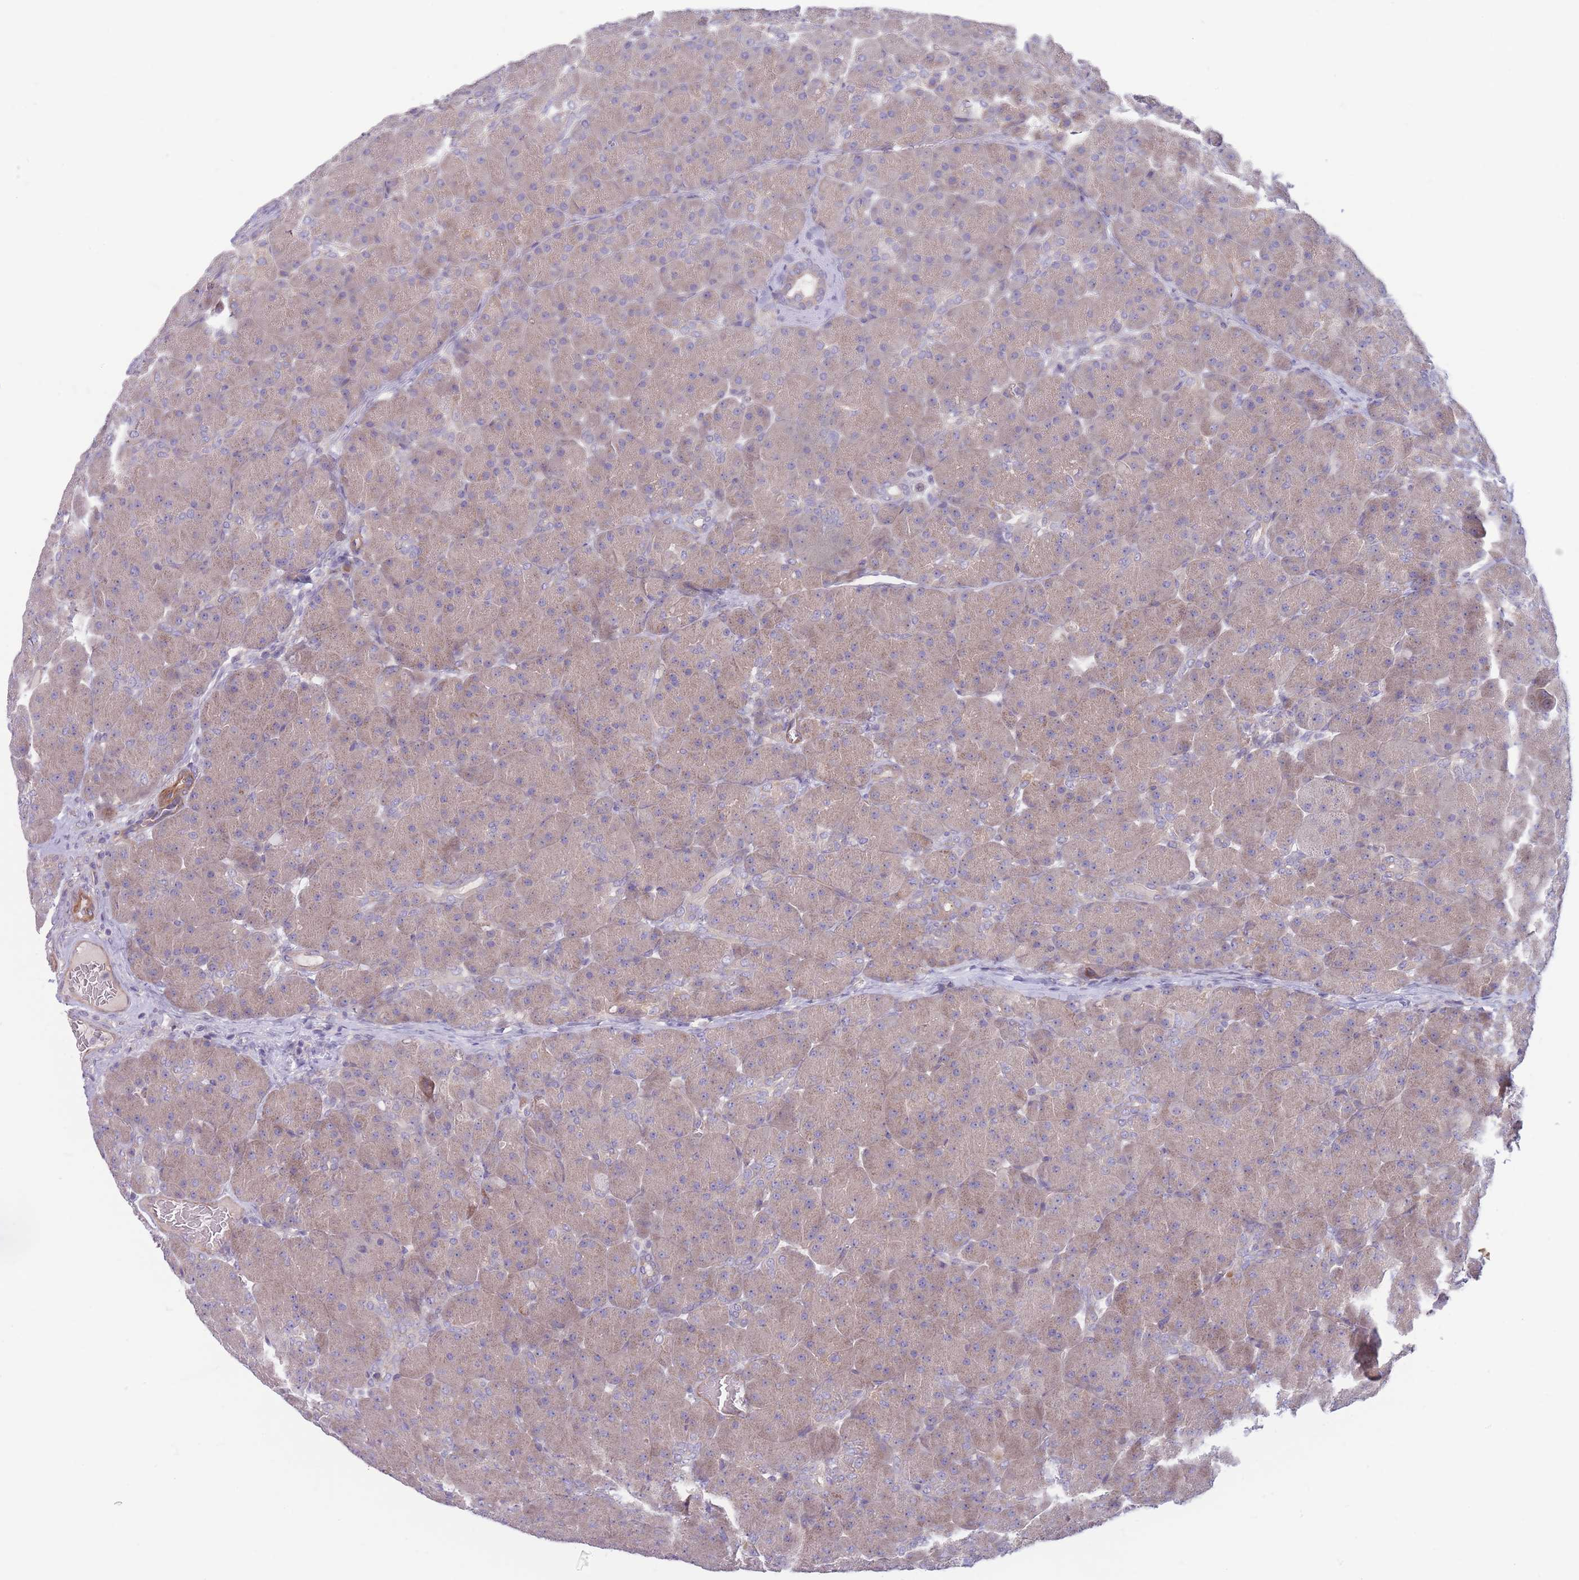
{"staining": {"intensity": "weak", "quantity": ">75%", "location": "cytoplasmic/membranous"}, "tissue": "pancreas", "cell_type": "Exocrine glandular cells", "image_type": "normal", "snomed": [{"axis": "morphology", "description": "Normal tissue, NOS"}, {"axis": "topography", "description": "Pancreas"}], "caption": "This image shows normal pancreas stained with immunohistochemistry (IHC) to label a protein in brown. The cytoplasmic/membranous of exocrine glandular cells show weak positivity for the protein. Nuclei are counter-stained blue.", "gene": "PNPLA5", "patient": {"sex": "male", "age": 66}}